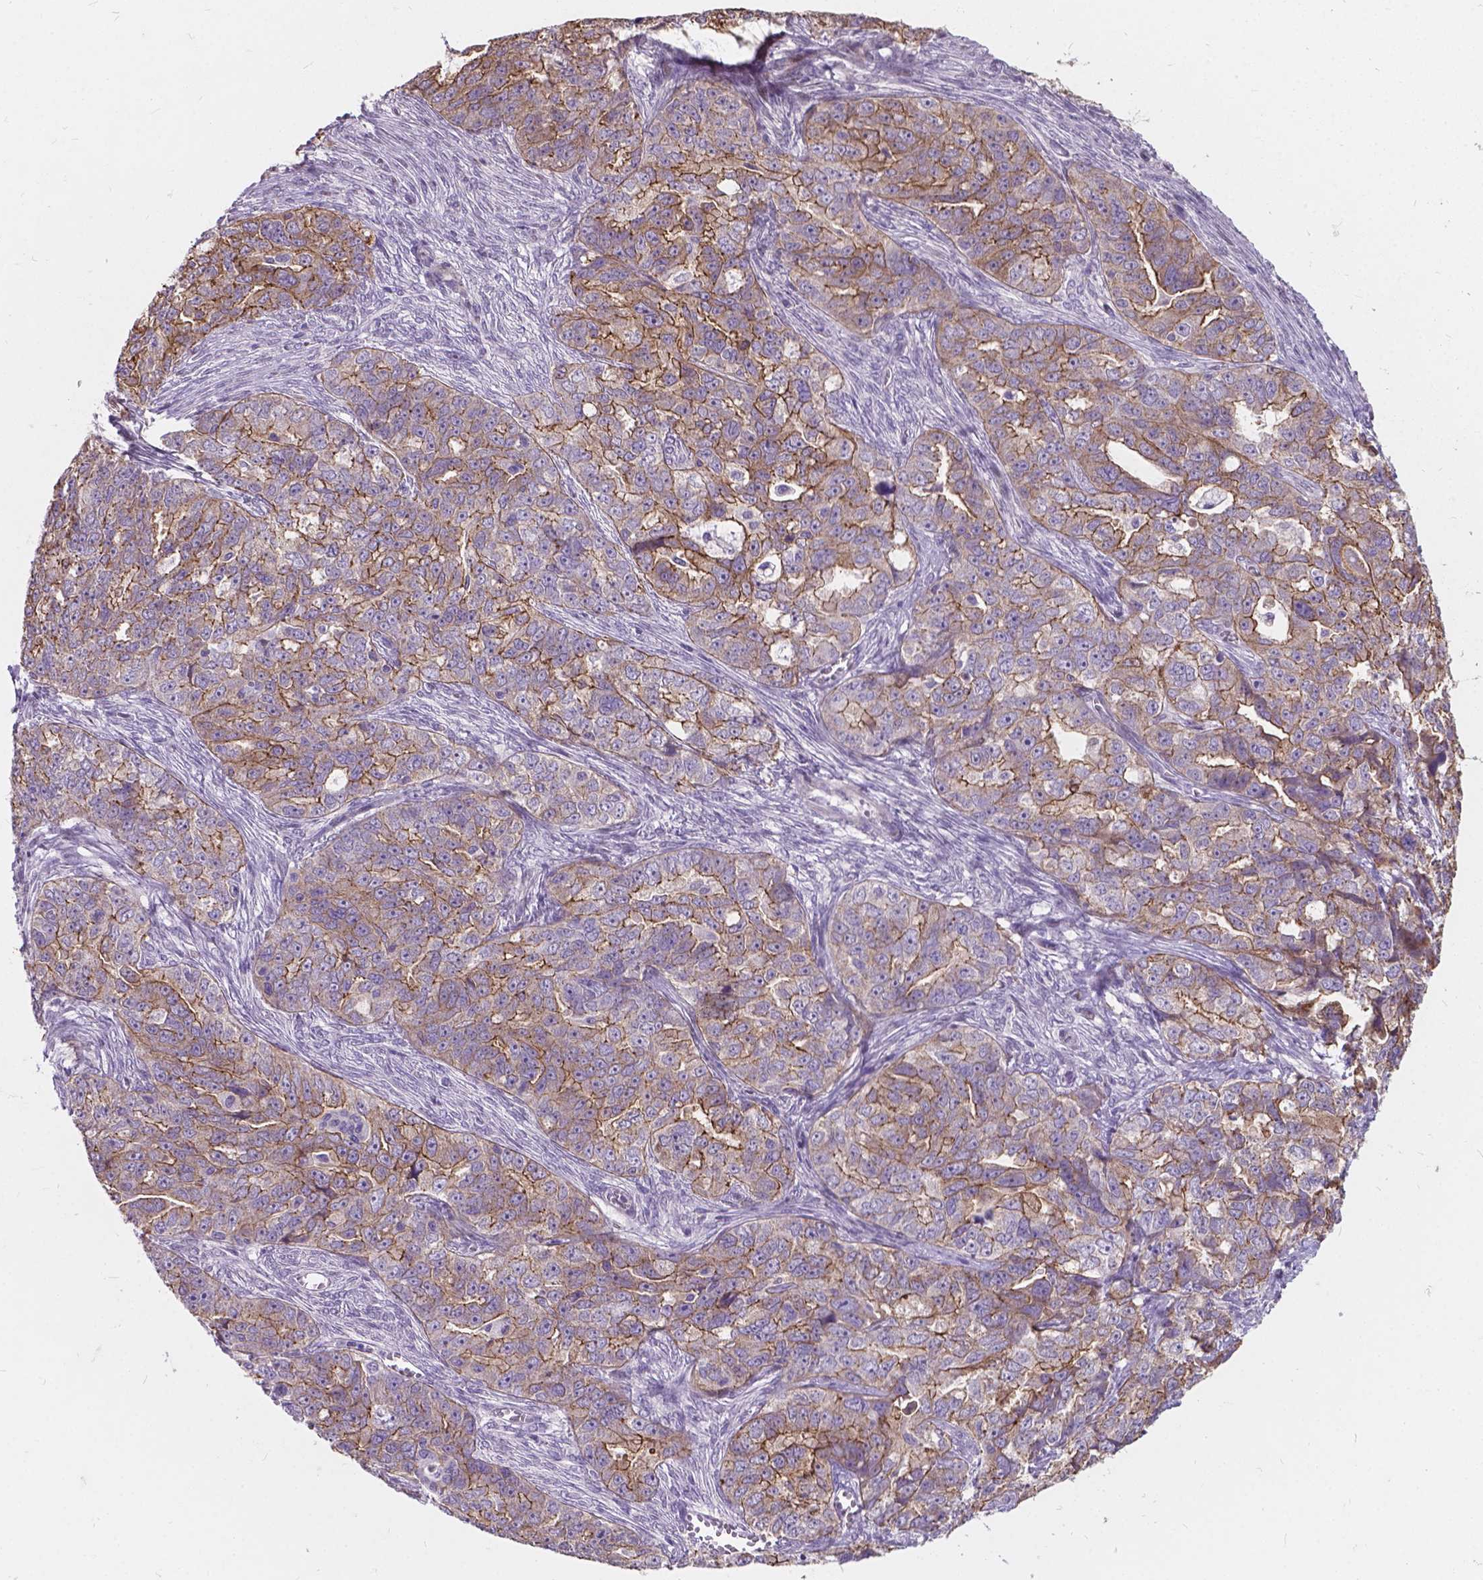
{"staining": {"intensity": "moderate", "quantity": "25%-75%", "location": "cytoplasmic/membranous"}, "tissue": "ovarian cancer", "cell_type": "Tumor cells", "image_type": "cancer", "snomed": [{"axis": "morphology", "description": "Cystadenocarcinoma, serous, NOS"}, {"axis": "topography", "description": "Ovary"}], "caption": "Tumor cells reveal medium levels of moderate cytoplasmic/membranous staining in about 25%-75% of cells in ovarian serous cystadenocarcinoma. The staining was performed using DAB, with brown indicating positive protein expression. Nuclei are stained blue with hematoxylin.", "gene": "MYH14", "patient": {"sex": "female", "age": 51}}